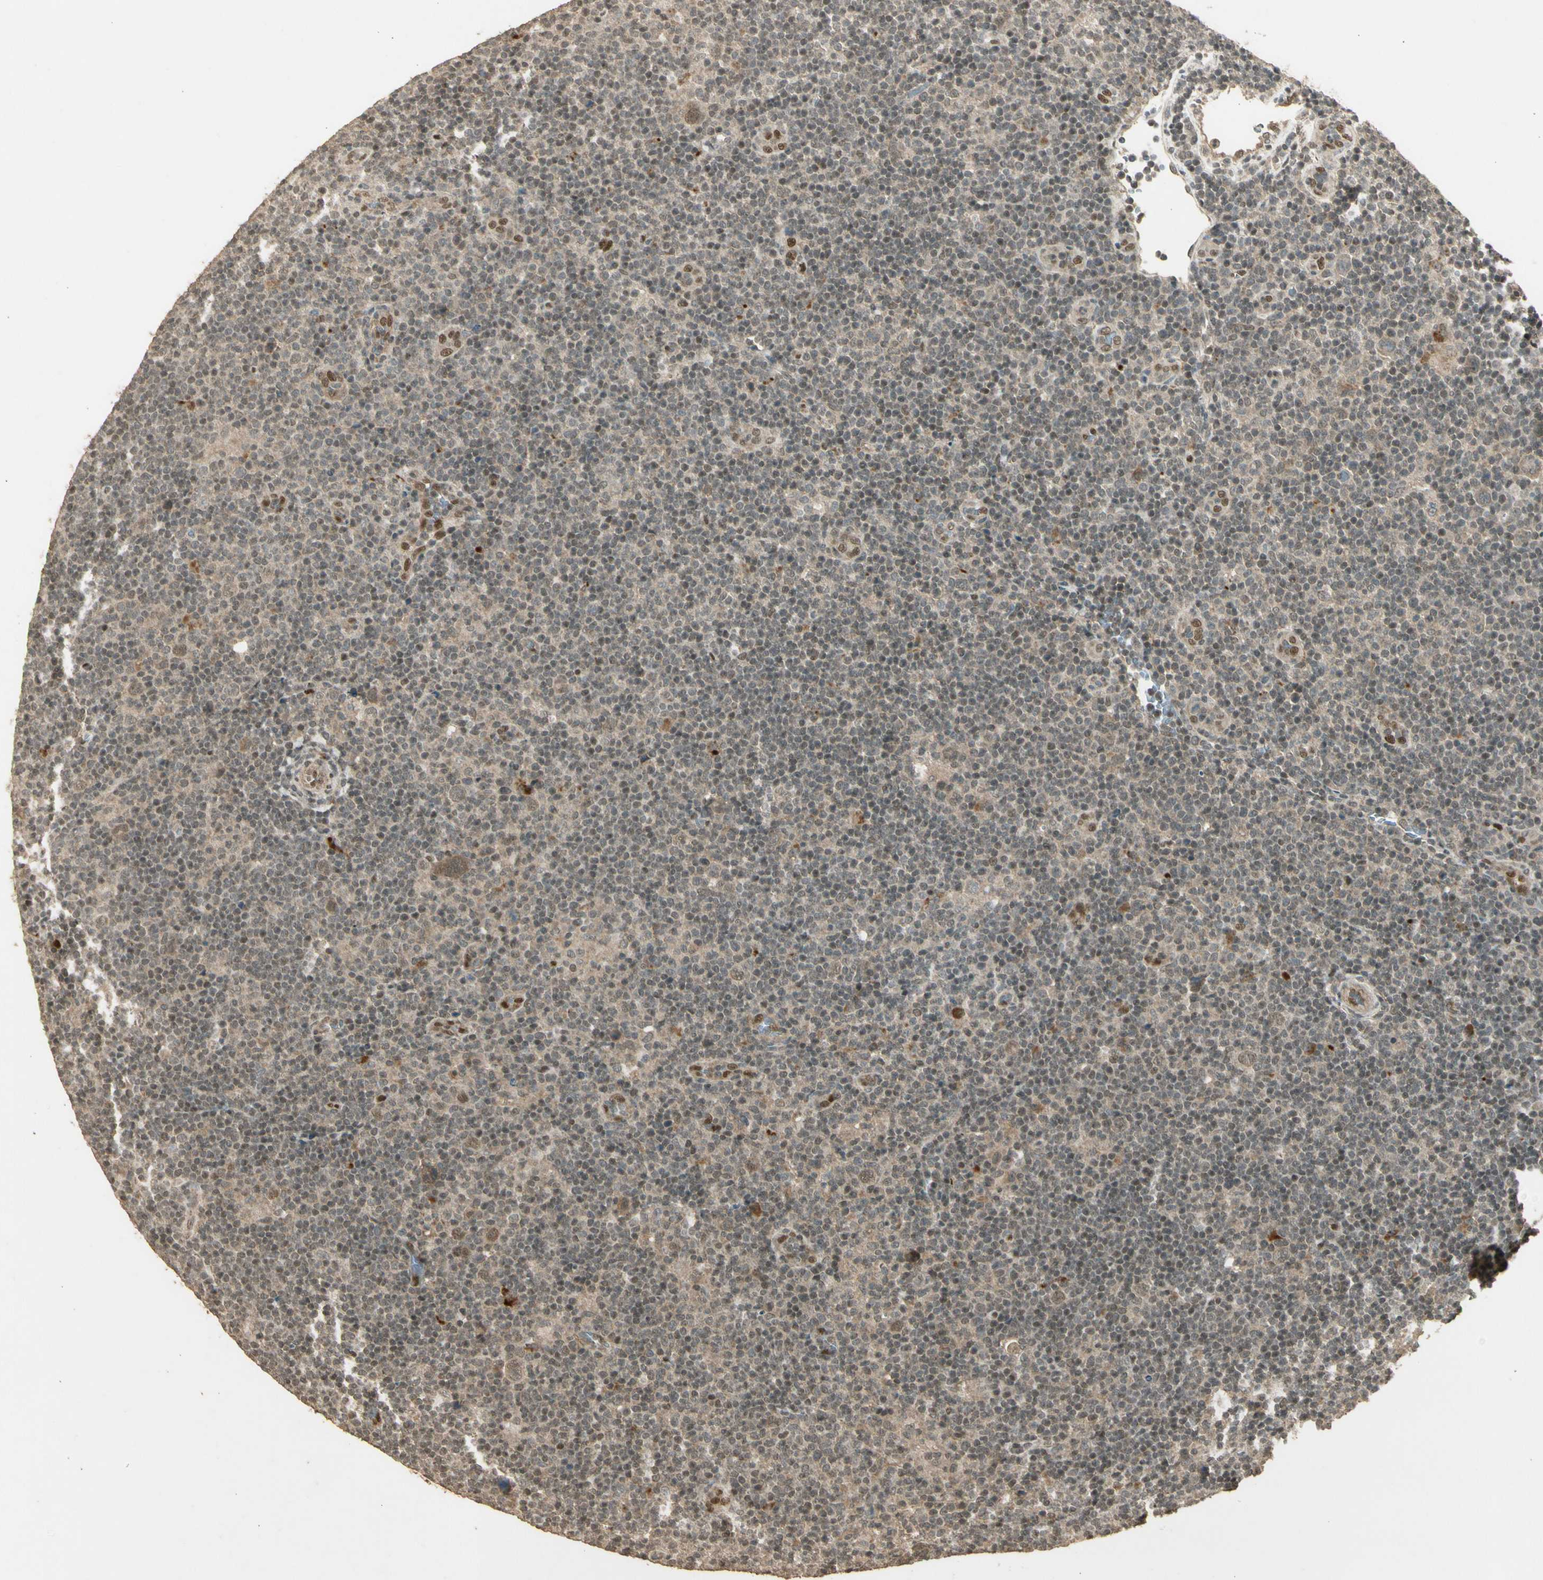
{"staining": {"intensity": "weak", "quantity": "25%-75%", "location": "nuclear"}, "tissue": "lymphoma", "cell_type": "Tumor cells", "image_type": "cancer", "snomed": [{"axis": "morphology", "description": "Hodgkin's disease, NOS"}, {"axis": "topography", "description": "Lymph node"}], "caption": "Immunohistochemical staining of human Hodgkin's disease displays low levels of weak nuclear expression in approximately 25%-75% of tumor cells. The staining was performed using DAB to visualize the protein expression in brown, while the nuclei were stained in blue with hematoxylin (Magnification: 20x).", "gene": "GMEB2", "patient": {"sex": "female", "age": 57}}